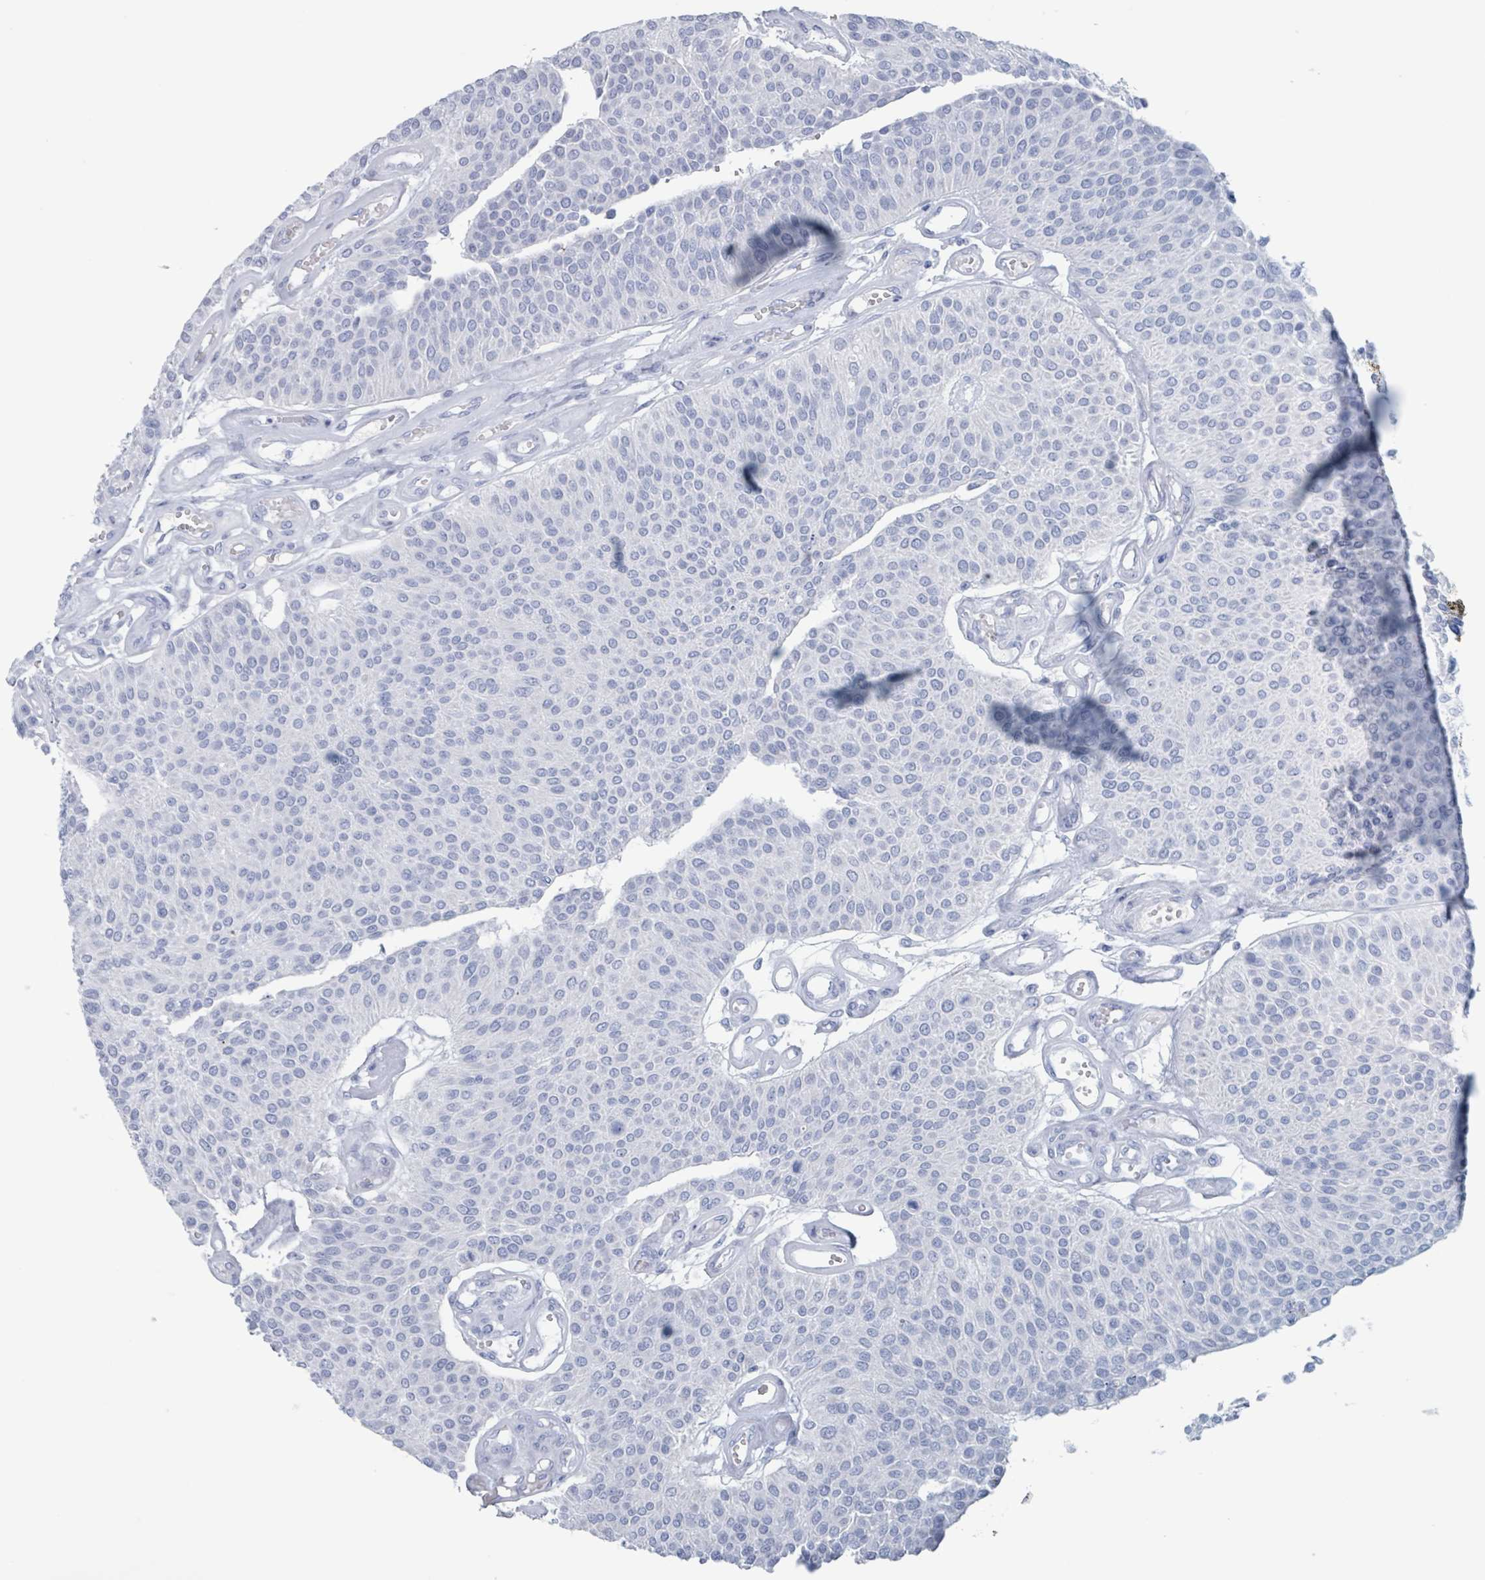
{"staining": {"intensity": "negative", "quantity": "none", "location": "none"}, "tissue": "urothelial cancer", "cell_type": "Tumor cells", "image_type": "cancer", "snomed": [{"axis": "morphology", "description": "Urothelial carcinoma, NOS"}, {"axis": "topography", "description": "Urinary bladder"}], "caption": "Tumor cells are negative for protein expression in human urothelial cancer. Brightfield microscopy of IHC stained with DAB (3,3'-diaminobenzidine) (brown) and hematoxylin (blue), captured at high magnification.", "gene": "KLK4", "patient": {"sex": "male", "age": 55}}